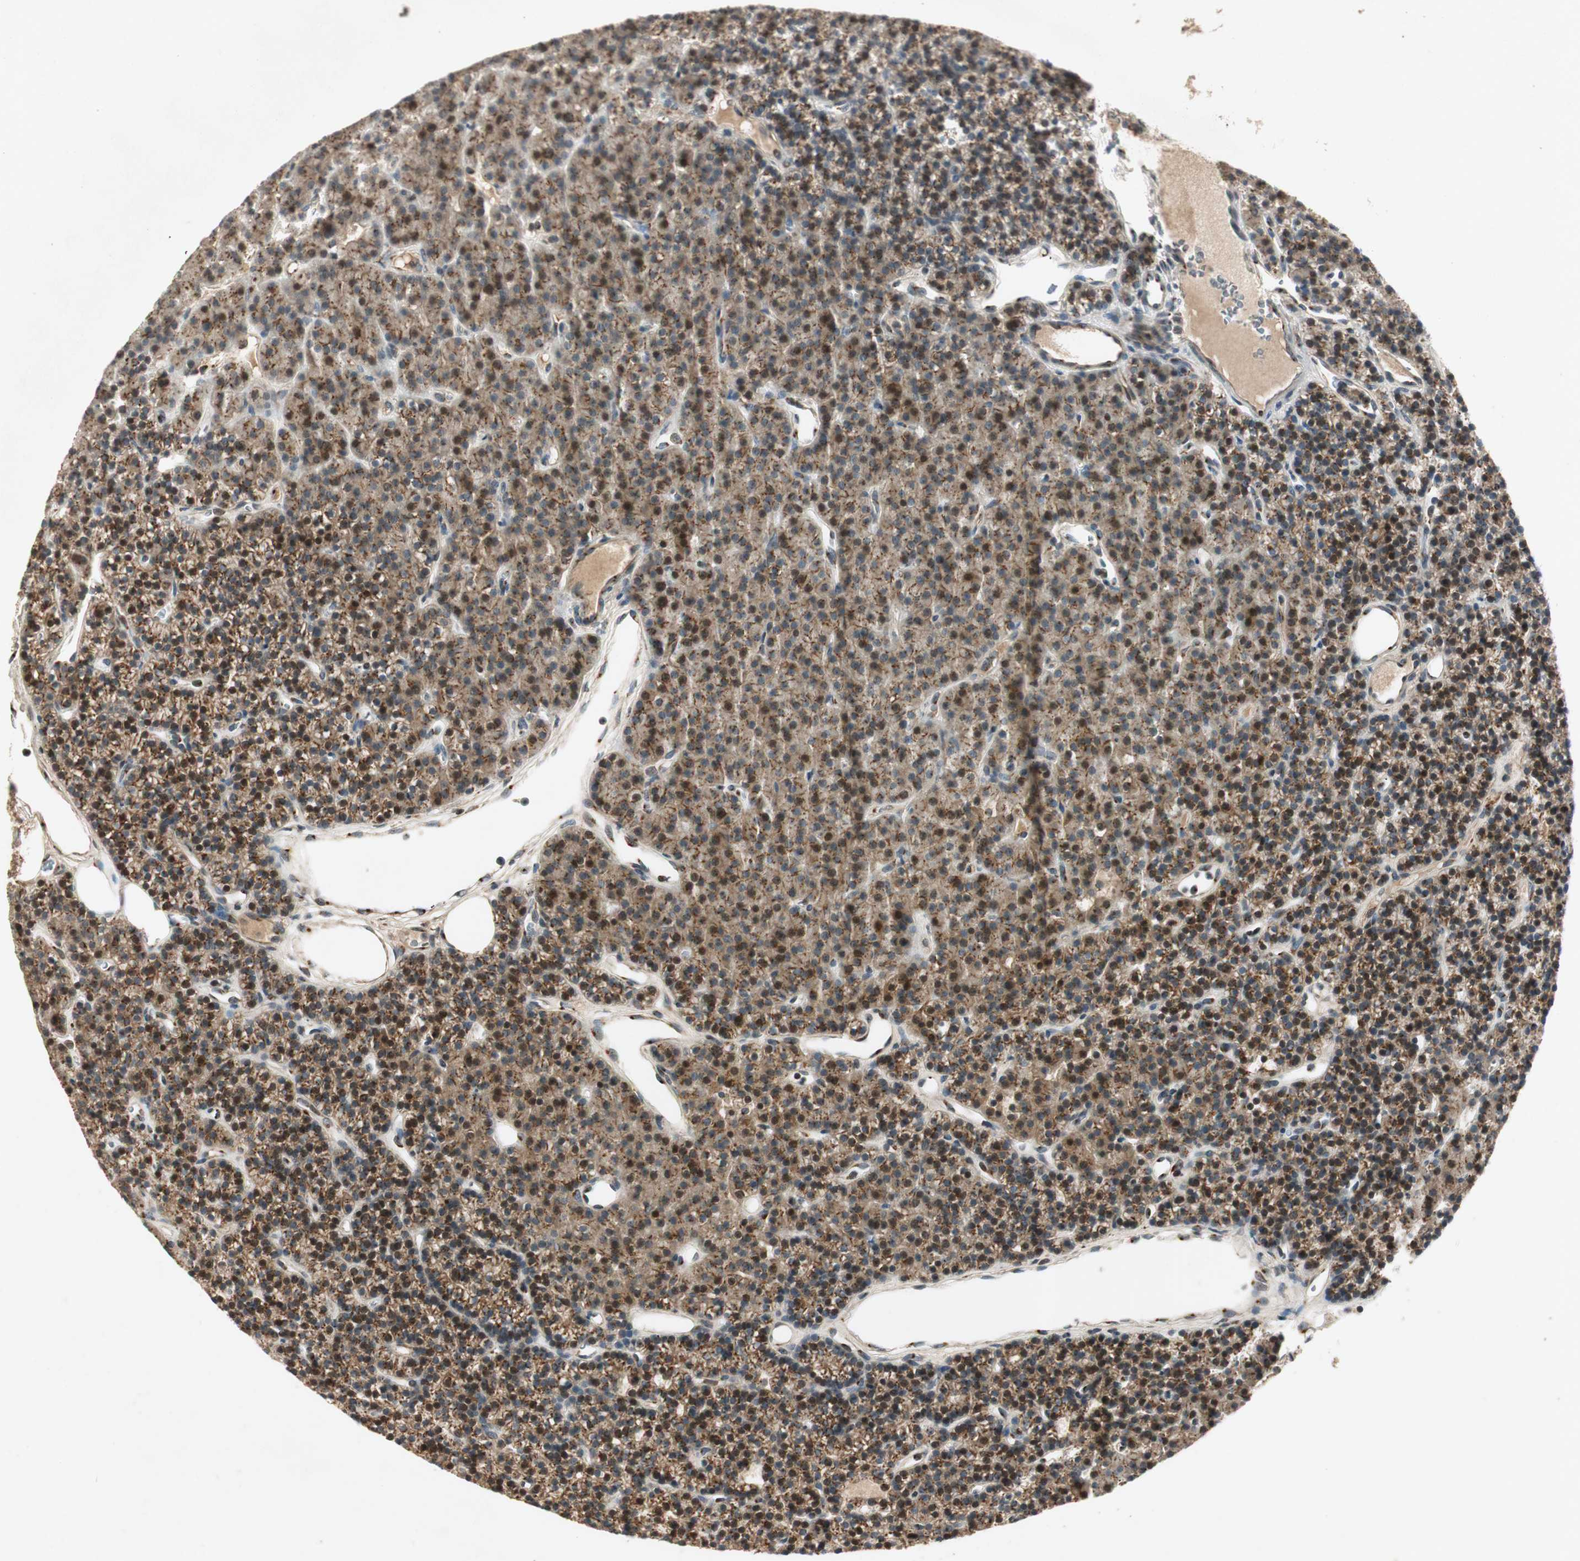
{"staining": {"intensity": "weak", "quantity": ">75%", "location": "cytoplasmic/membranous"}, "tissue": "parathyroid gland", "cell_type": "Glandular cells", "image_type": "normal", "snomed": [{"axis": "morphology", "description": "Normal tissue, NOS"}, {"axis": "morphology", "description": "Hyperplasia, NOS"}, {"axis": "topography", "description": "Parathyroid gland"}], "caption": "Unremarkable parathyroid gland demonstrates weak cytoplasmic/membranous positivity in approximately >75% of glandular cells Ihc stains the protein of interest in brown and the nuclei are stained blue..", "gene": "NEO1", "patient": {"sex": "male", "age": 44}}